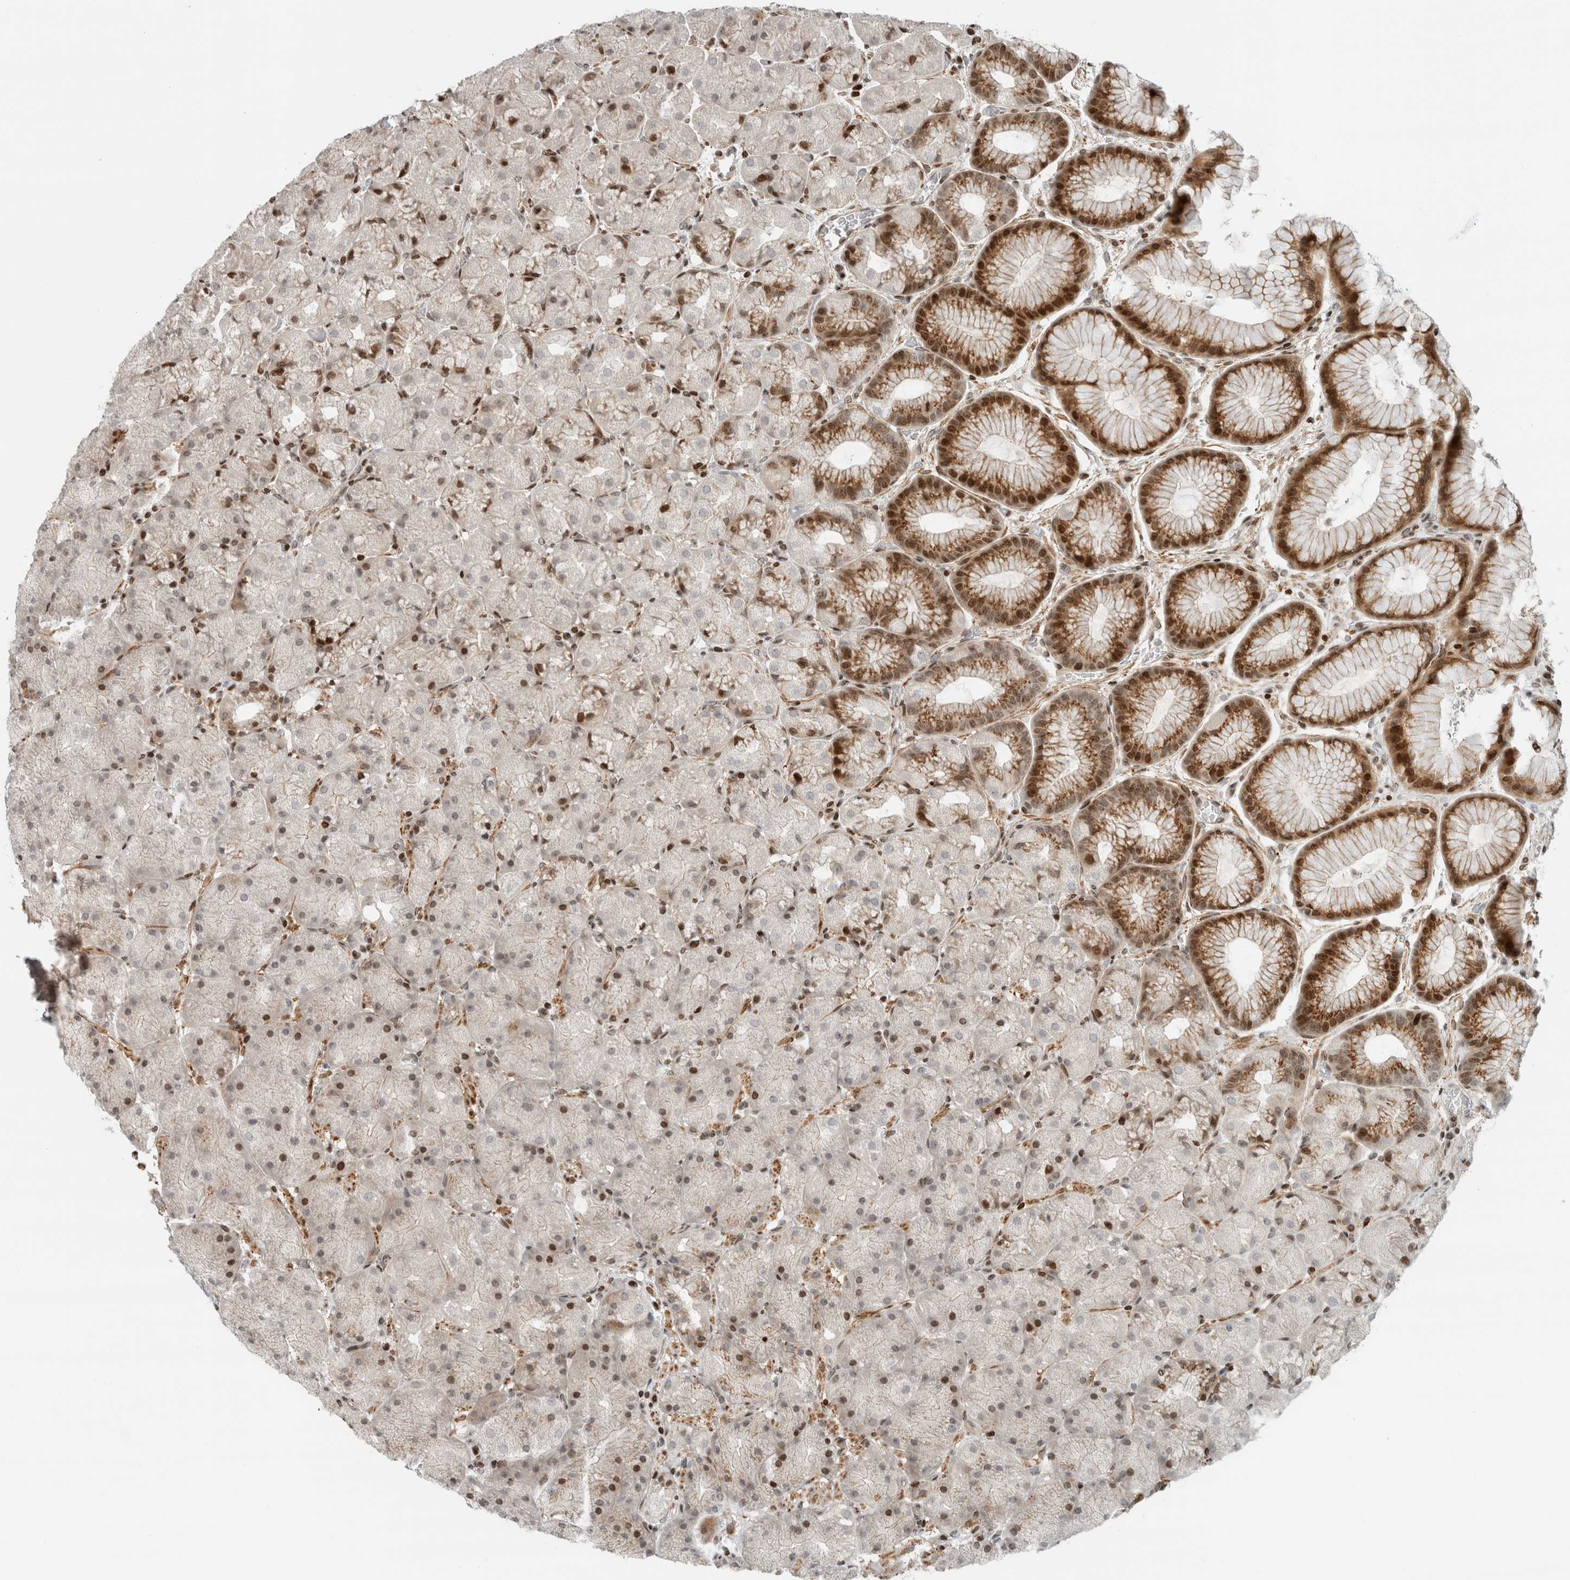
{"staining": {"intensity": "moderate", "quantity": "25%-75%", "location": "cytoplasmic/membranous,nuclear"}, "tissue": "stomach", "cell_type": "Glandular cells", "image_type": "normal", "snomed": [{"axis": "morphology", "description": "Normal tissue, NOS"}, {"axis": "topography", "description": "Stomach, upper"}, {"axis": "topography", "description": "Stomach"}], "caption": "A micrograph showing moderate cytoplasmic/membranous,nuclear expression in about 25%-75% of glandular cells in unremarkable stomach, as visualized by brown immunohistochemical staining.", "gene": "GINS4", "patient": {"sex": "male", "age": 48}}